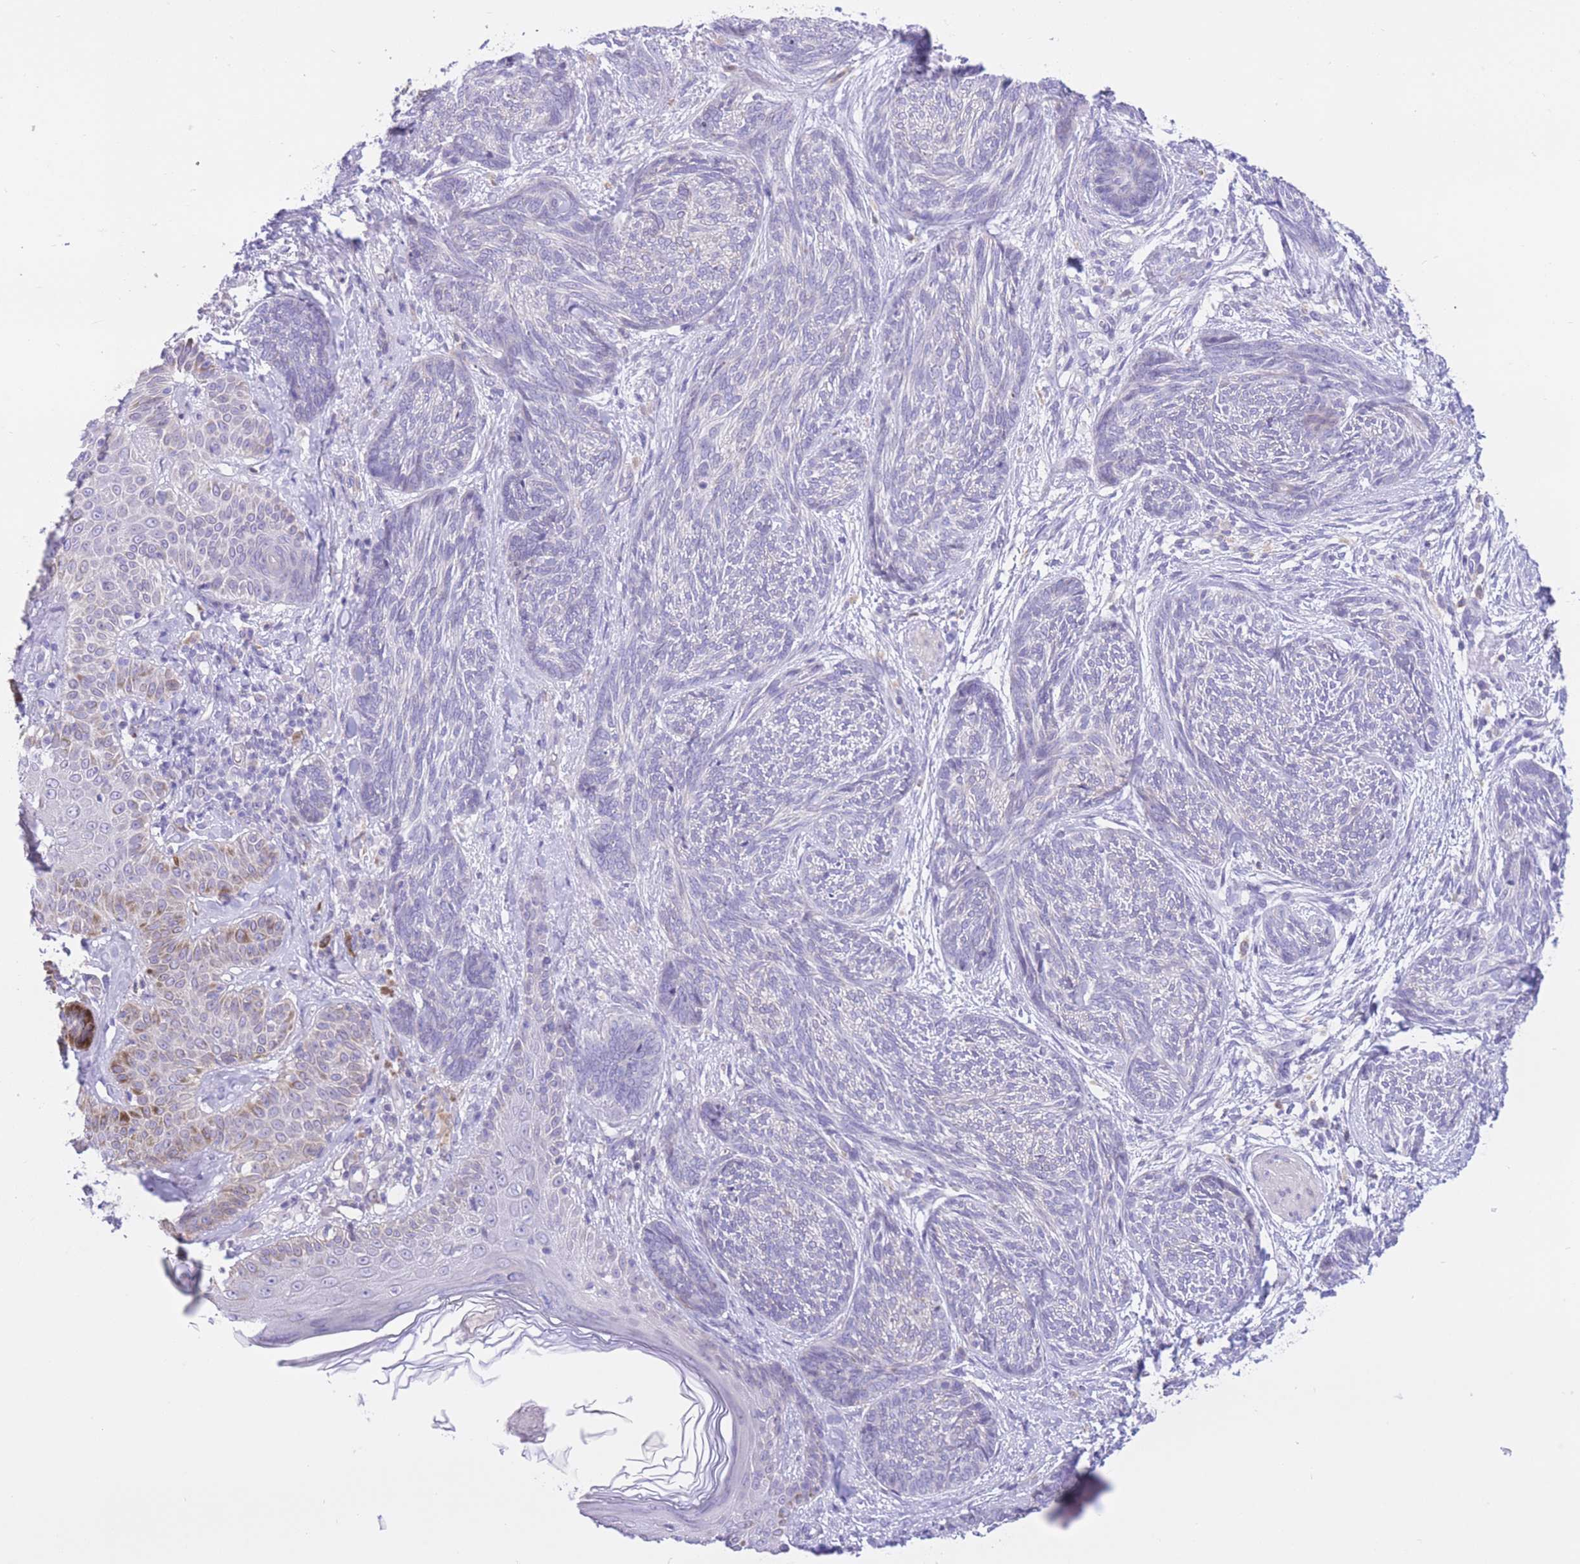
{"staining": {"intensity": "negative", "quantity": "none", "location": "none"}, "tissue": "skin cancer", "cell_type": "Tumor cells", "image_type": "cancer", "snomed": [{"axis": "morphology", "description": "Basal cell carcinoma"}, {"axis": "topography", "description": "Skin"}], "caption": "Tumor cells show no significant expression in skin cancer.", "gene": "RPL39L", "patient": {"sex": "male", "age": 73}}